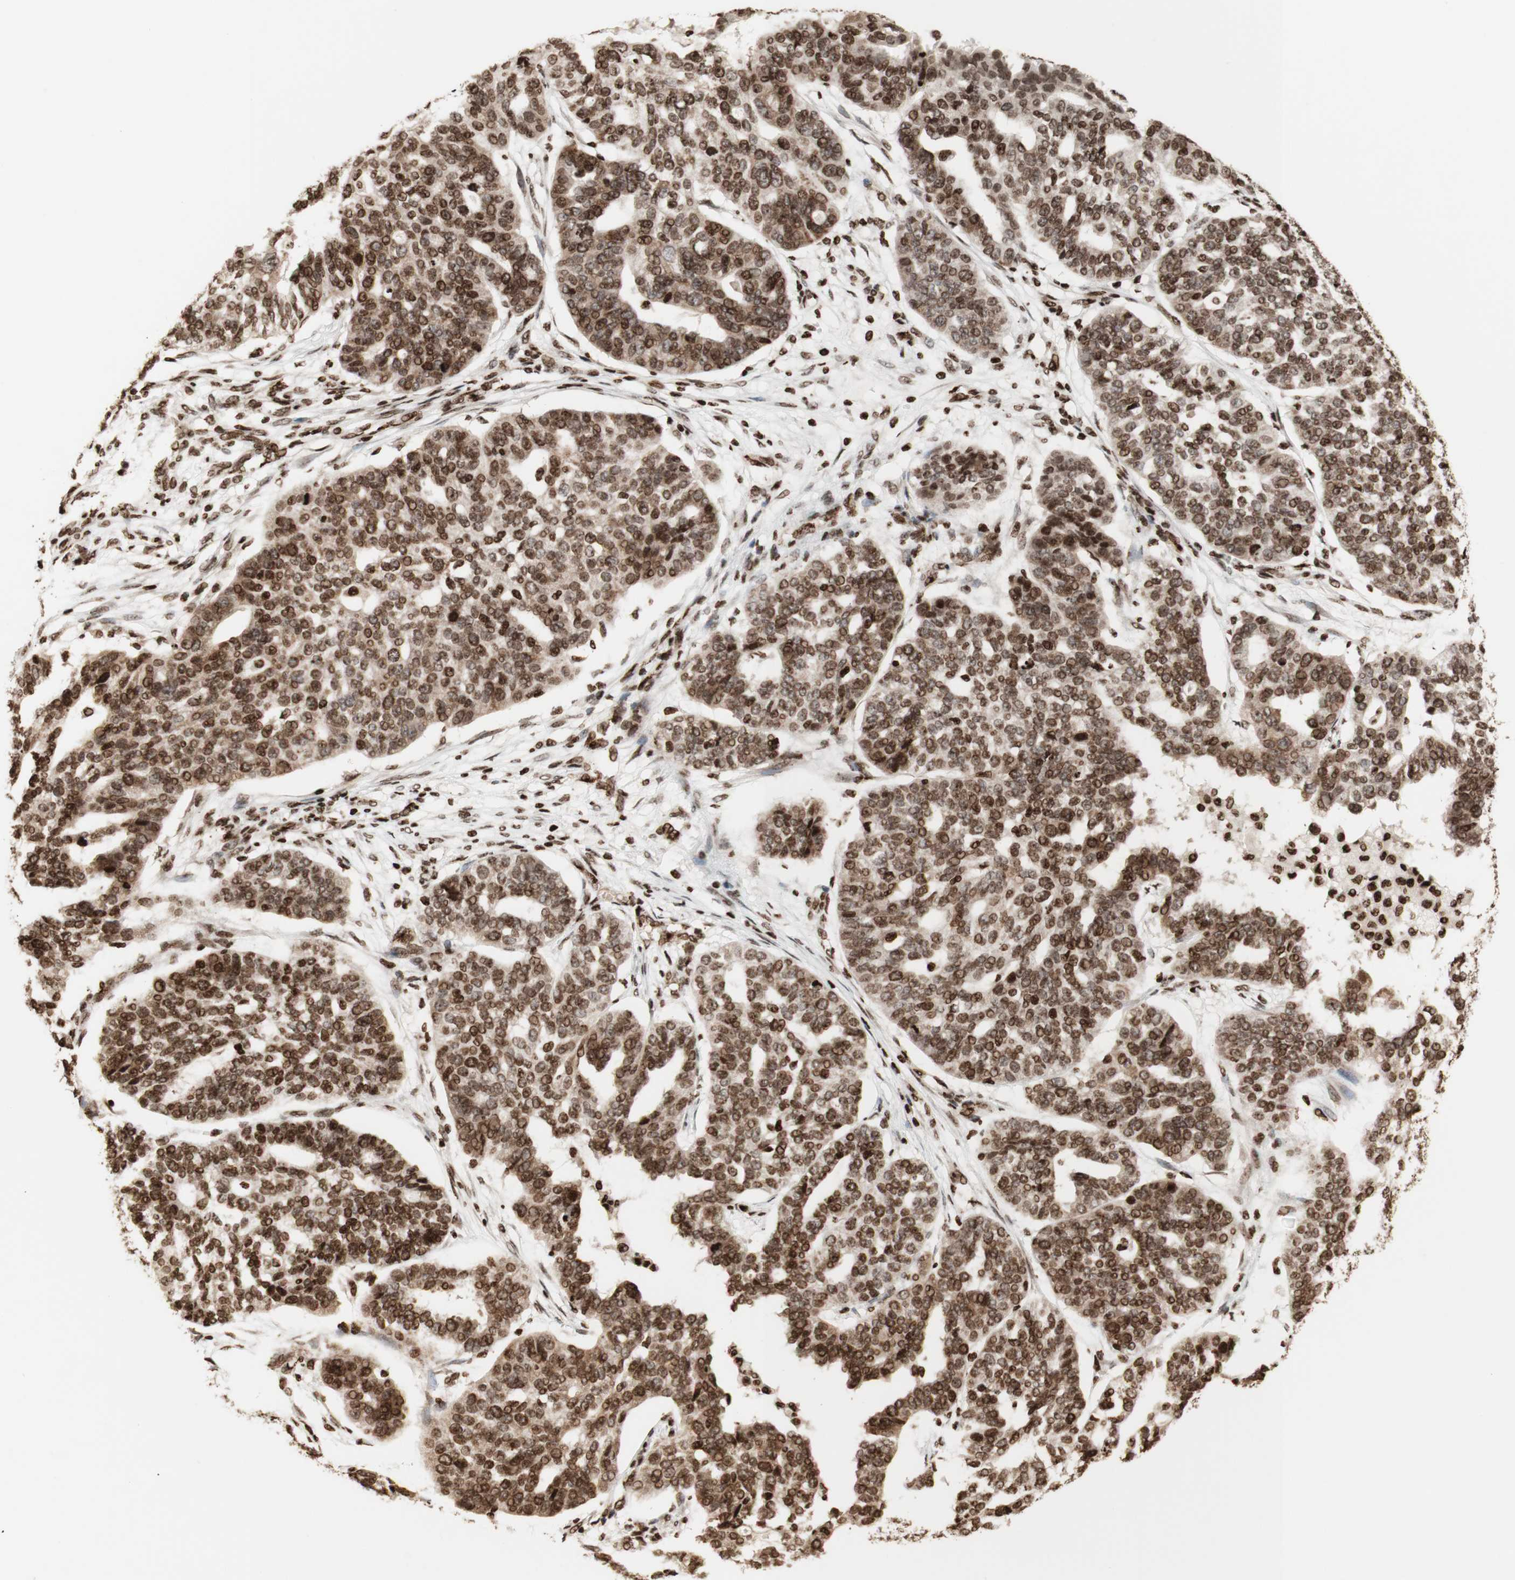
{"staining": {"intensity": "strong", "quantity": ">75%", "location": "cytoplasmic/membranous,nuclear"}, "tissue": "ovarian cancer", "cell_type": "Tumor cells", "image_type": "cancer", "snomed": [{"axis": "morphology", "description": "Cystadenocarcinoma, serous, NOS"}, {"axis": "topography", "description": "Ovary"}], "caption": "Tumor cells display strong cytoplasmic/membranous and nuclear staining in about >75% of cells in serous cystadenocarcinoma (ovarian).", "gene": "NCAPD2", "patient": {"sex": "female", "age": 59}}